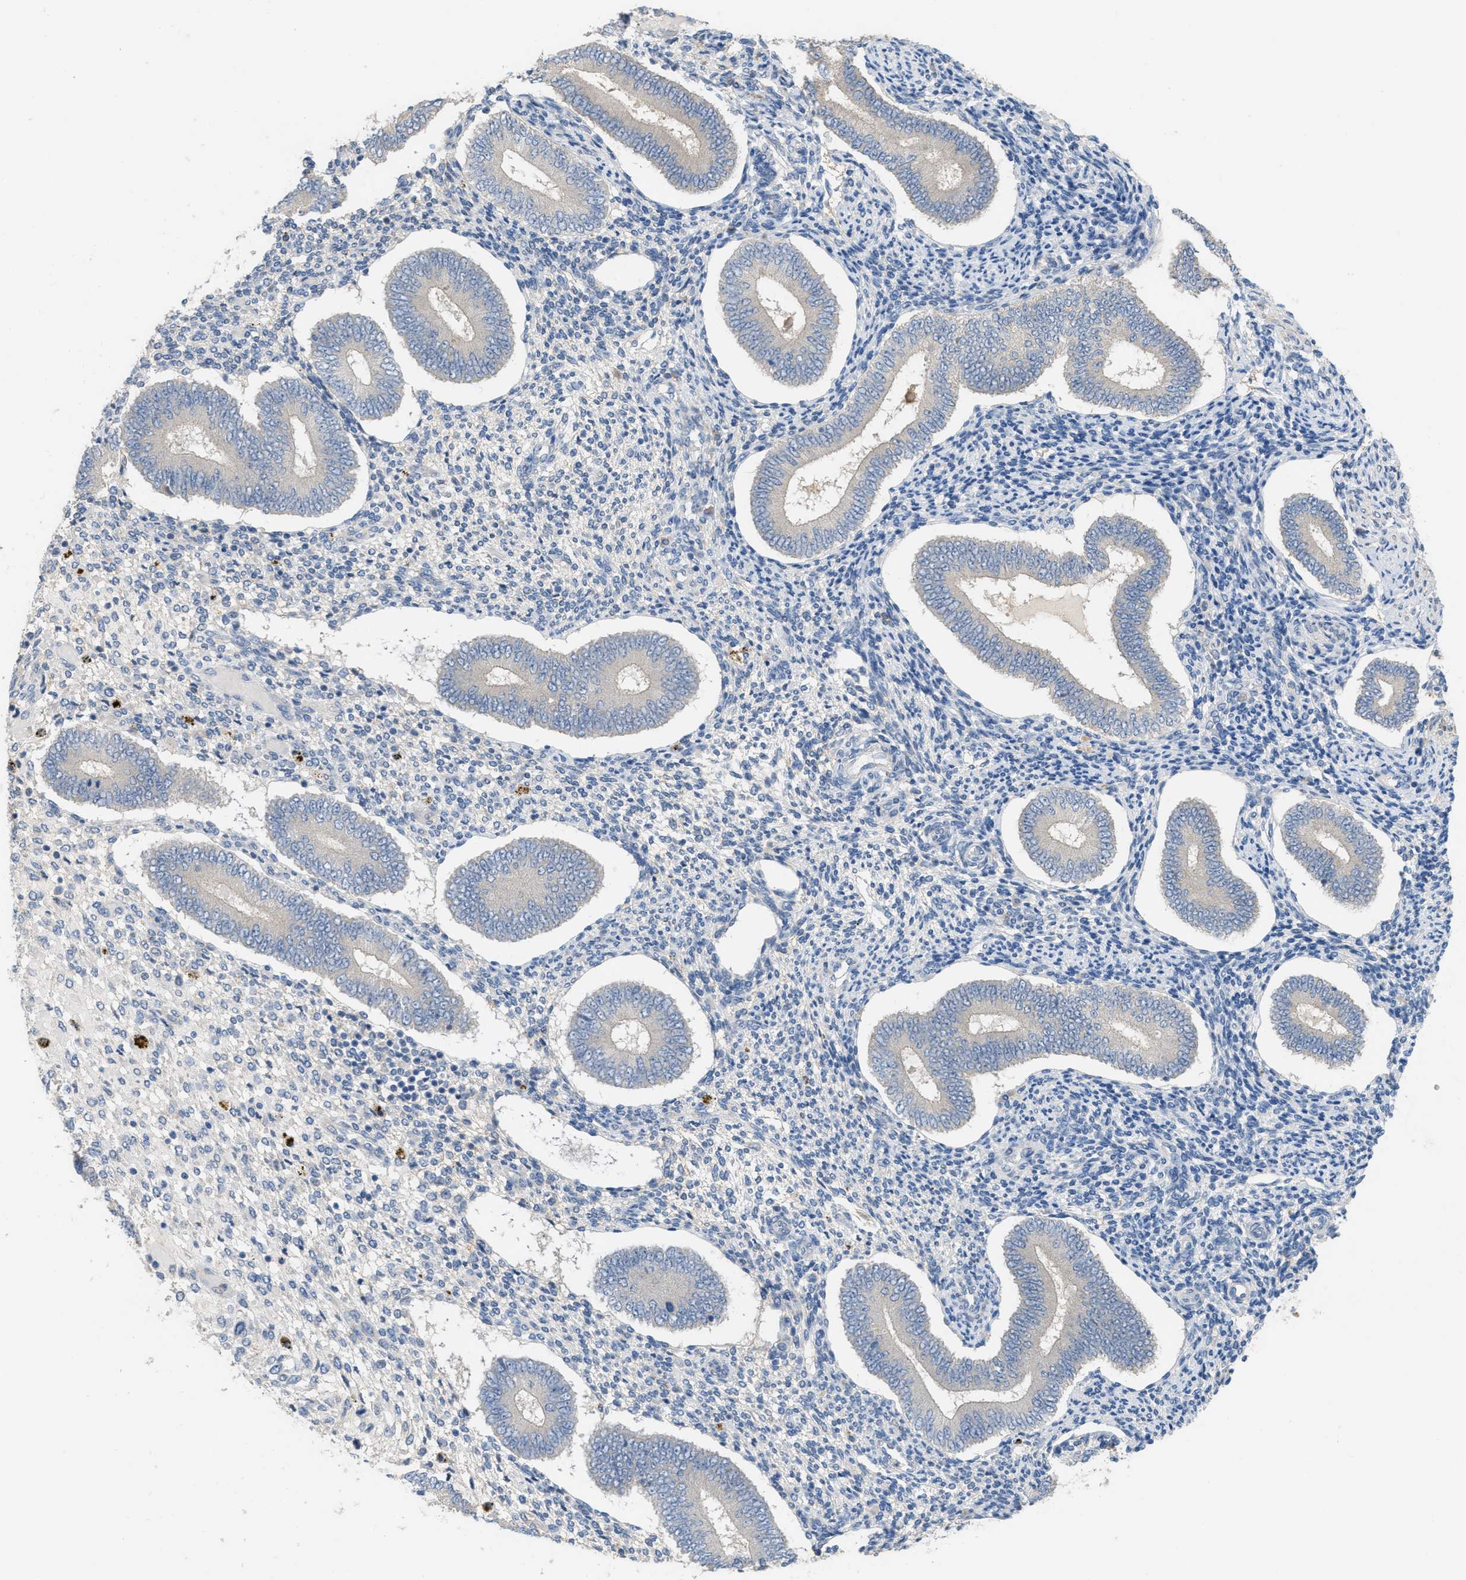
{"staining": {"intensity": "negative", "quantity": "none", "location": "none"}, "tissue": "endometrium", "cell_type": "Cells in endometrial stroma", "image_type": "normal", "snomed": [{"axis": "morphology", "description": "Normal tissue, NOS"}, {"axis": "topography", "description": "Endometrium"}], "caption": "The IHC micrograph has no significant expression in cells in endometrial stroma of endometrium.", "gene": "UBA5", "patient": {"sex": "female", "age": 42}}